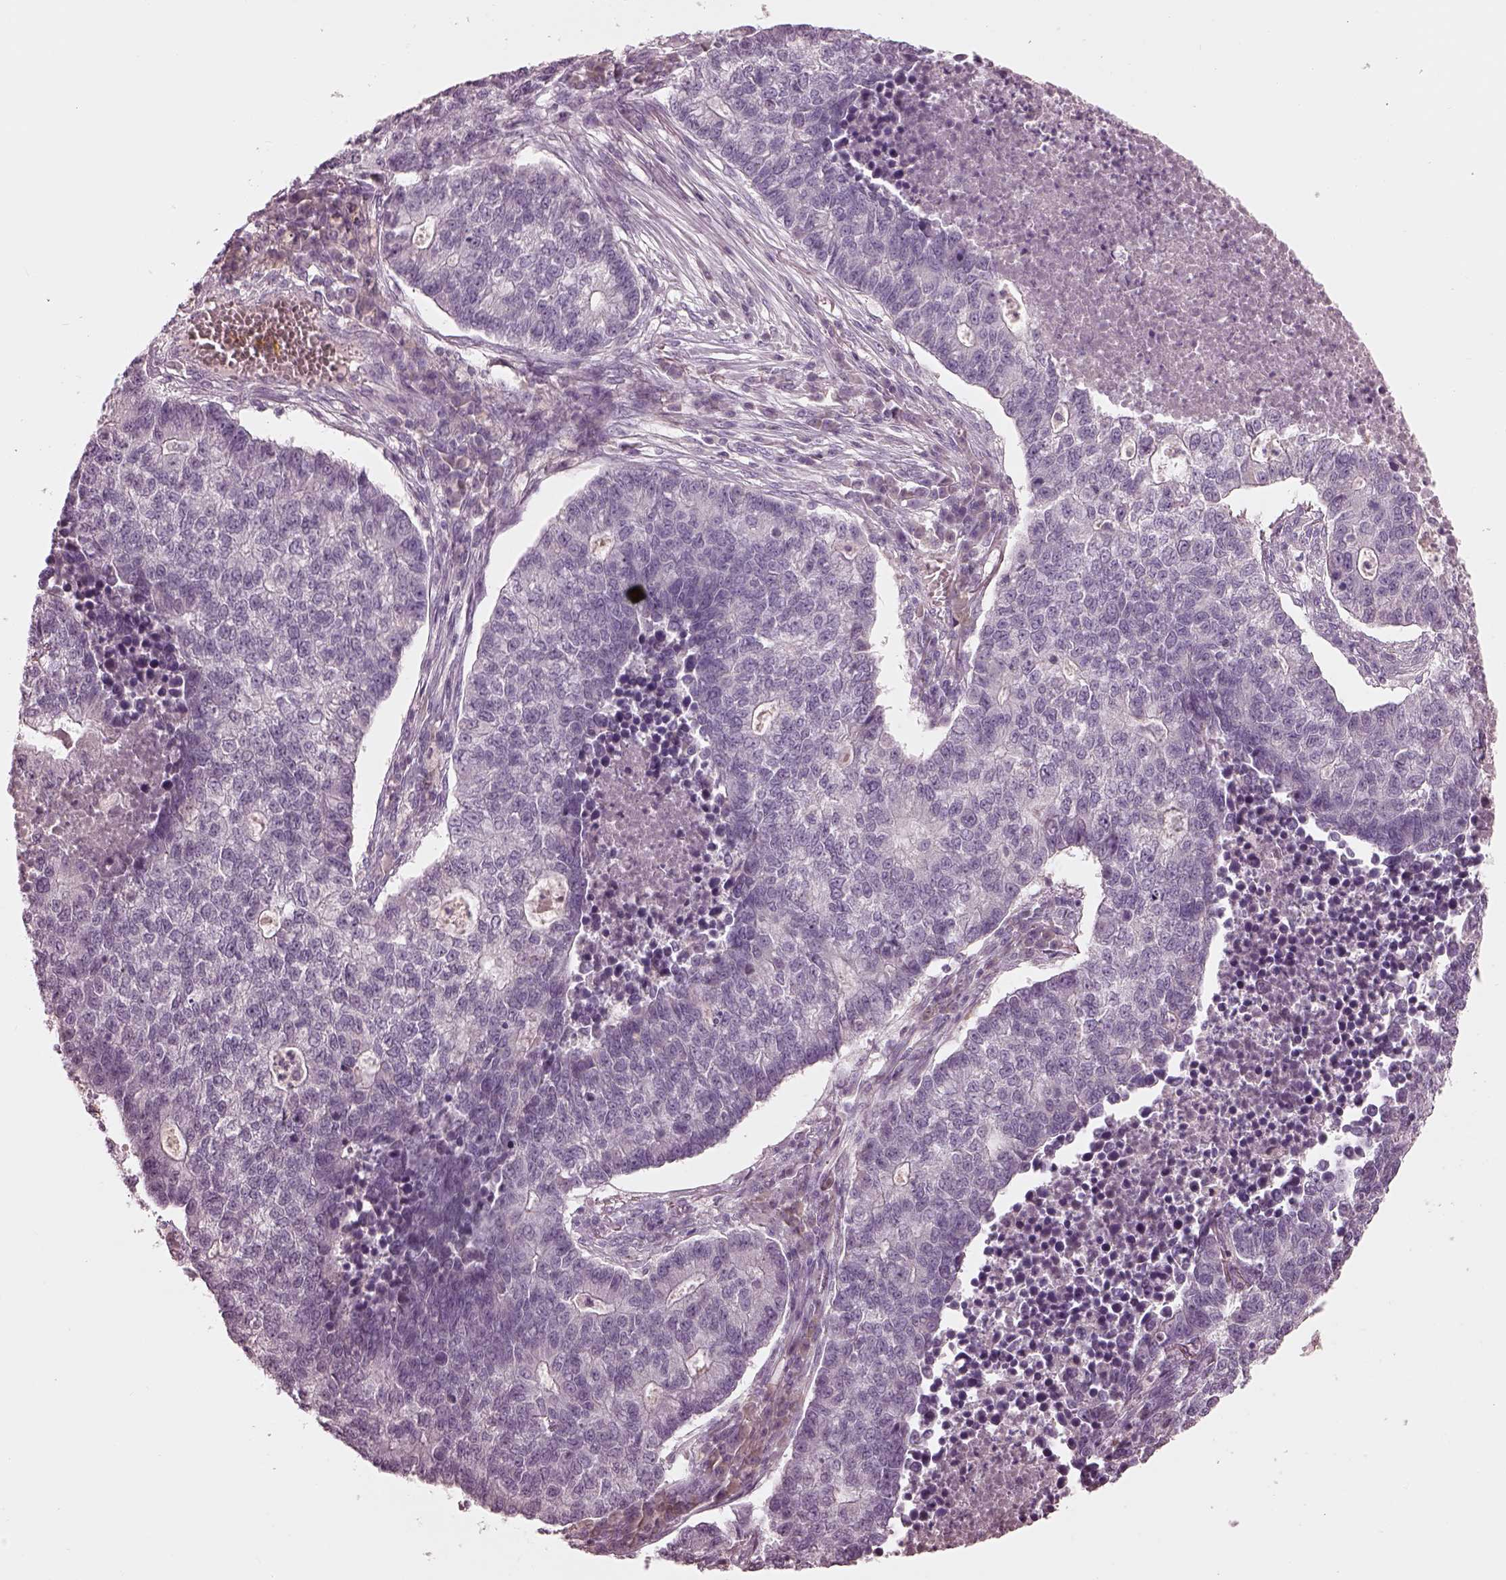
{"staining": {"intensity": "negative", "quantity": "none", "location": "none"}, "tissue": "lung cancer", "cell_type": "Tumor cells", "image_type": "cancer", "snomed": [{"axis": "morphology", "description": "Adenocarcinoma, NOS"}, {"axis": "topography", "description": "Lung"}], "caption": "A histopathology image of adenocarcinoma (lung) stained for a protein reveals no brown staining in tumor cells.", "gene": "MIA", "patient": {"sex": "male", "age": 57}}